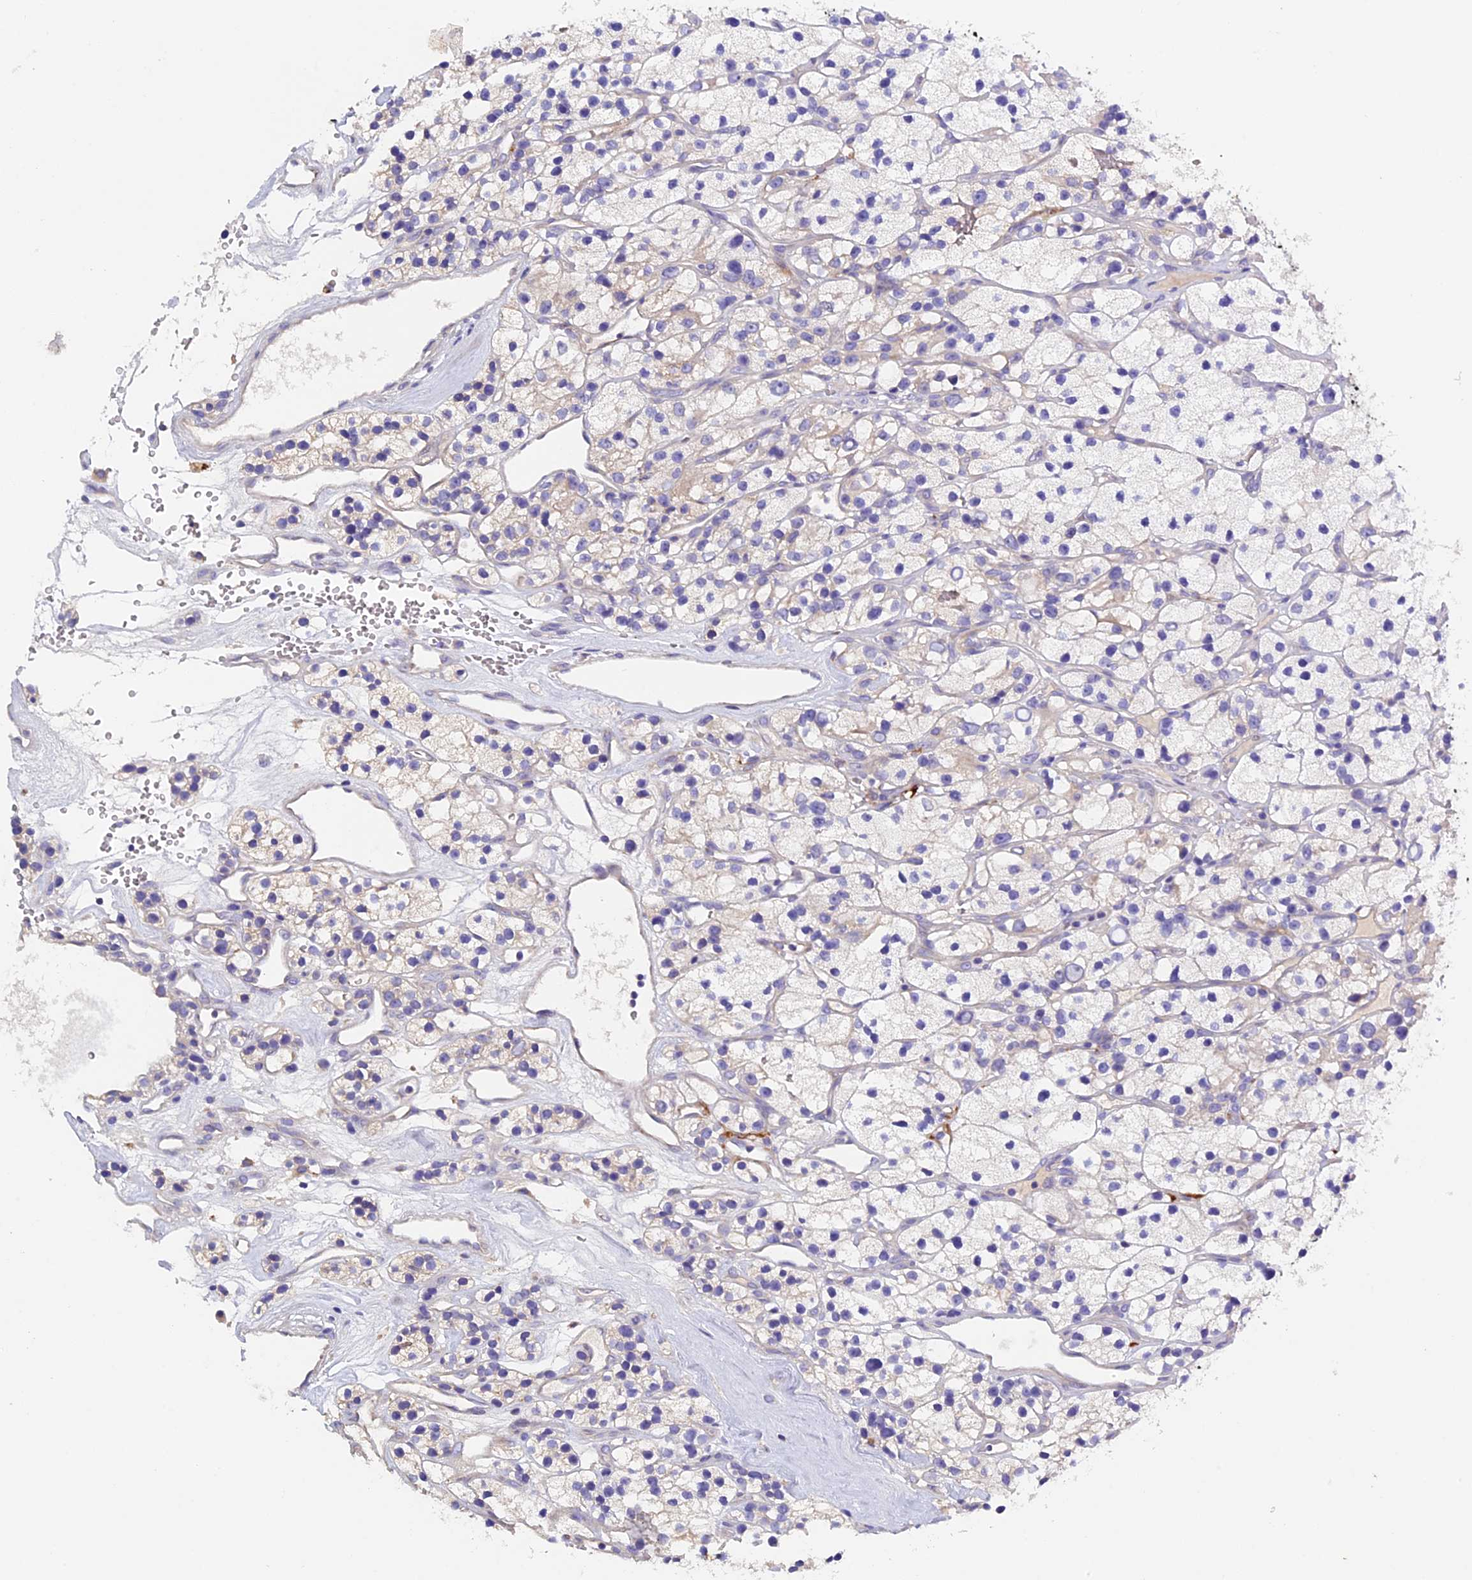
{"staining": {"intensity": "negative", "quantity": "none", "location": "none"}, "tissue": "renal cancer", "cell_type": "Tumor cells", "image_type": "cancer", "snomed": [{"axis": "morphology", "description": "Adenocarcinoma, NOS"}, {"axis": "topography", "description": "Kidney"}], "caption": "There is no significant staining in tumor cells of renal cancer (adenocarcinoma).", "gene": "RTTN", "patient": {"sex": "female", "age": 57}}